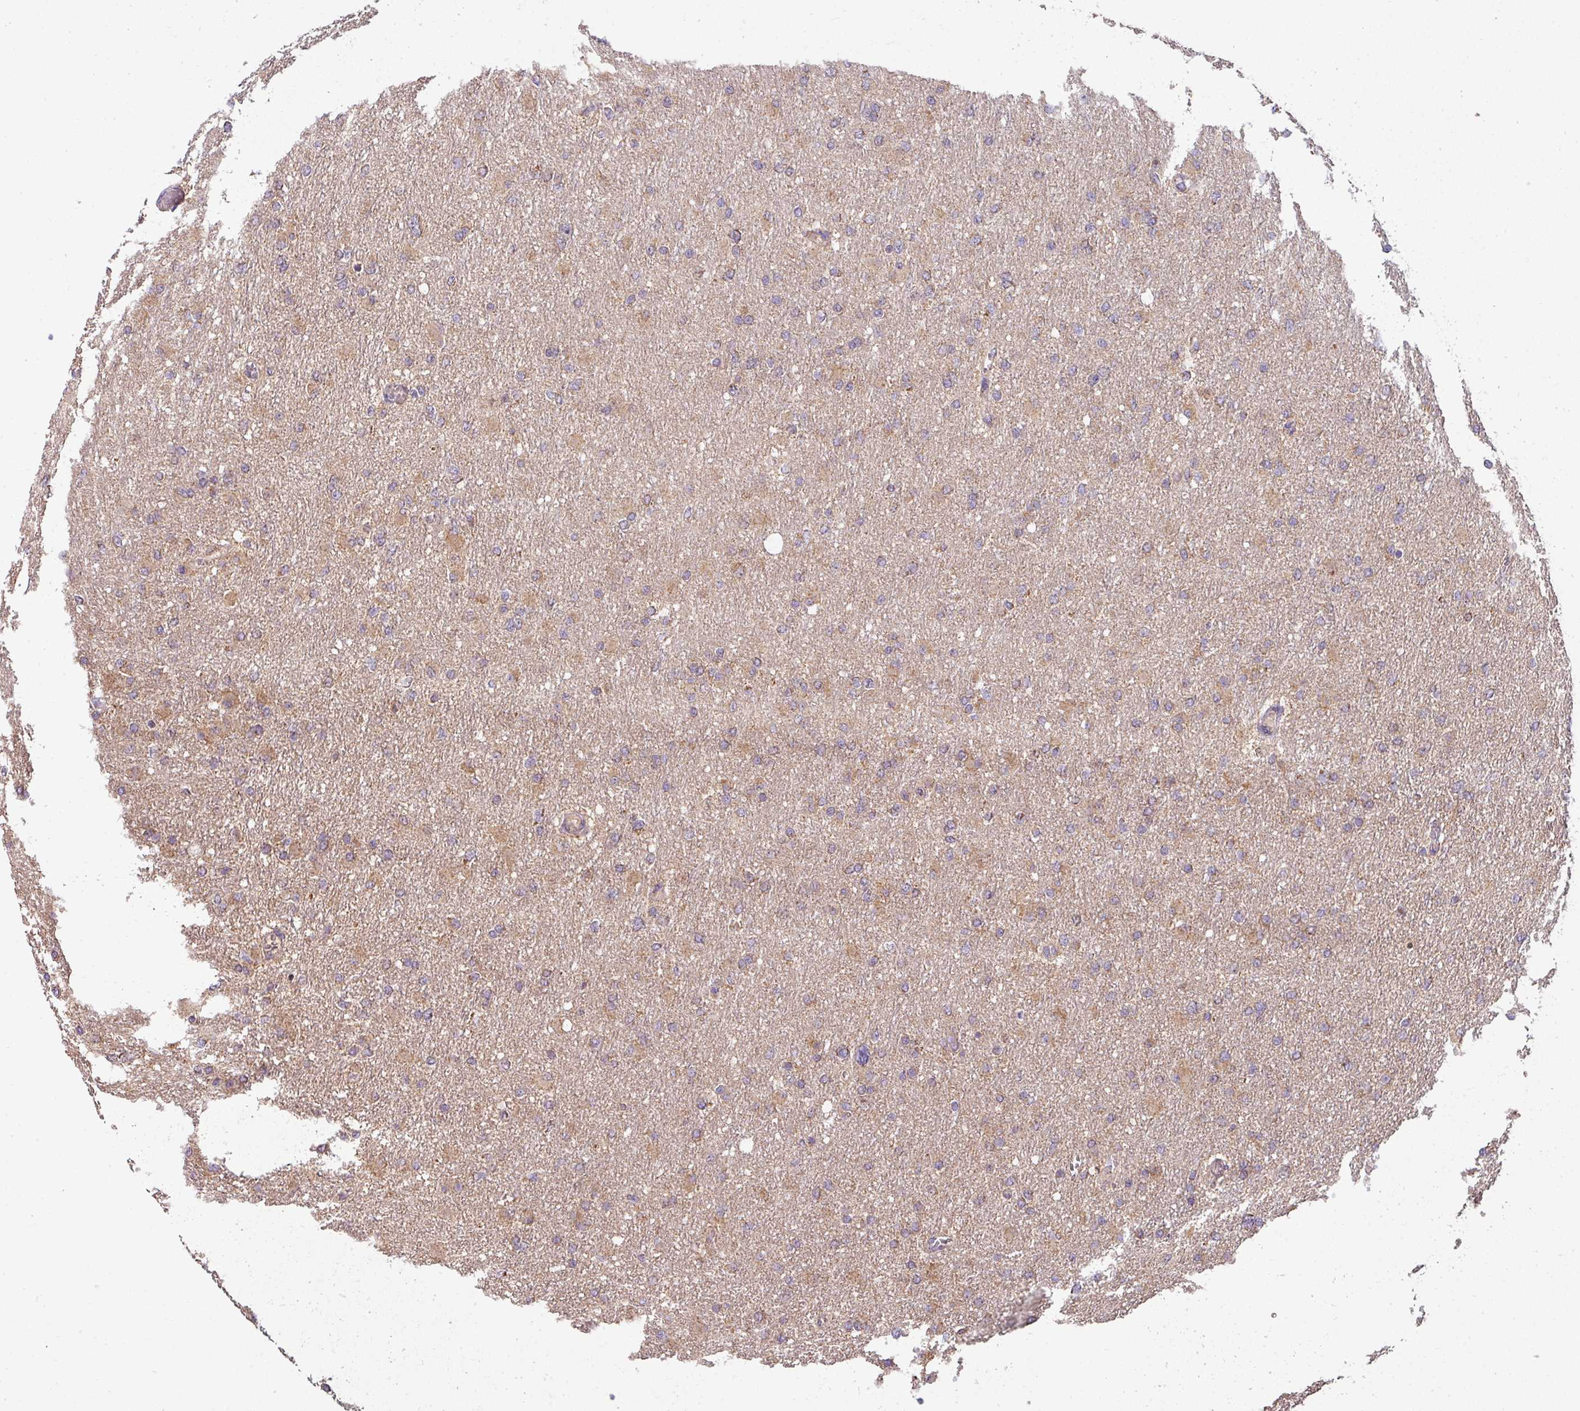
{"staining": {"intensity": "weak", "quantity": "25%-75%", "location": "cytoplasmic/membranous"}, "tissue": "glioma", "cell_type": "Tumor cells", "image_type": "cancer", "snomed": [{"axis": "morphology", "description": "Glioma, malignant, High grade"}, {"axis": "topography", "description": "Cerebral cortex"}], "caption": "Brown immunohistochemical staining in human glioma demonstrates weak cytoplasmic/membranous staining in approximately 25%-75% of tumor cells.", "gene": "PALS2", "patient": {"sex": "female", "age": 36}}